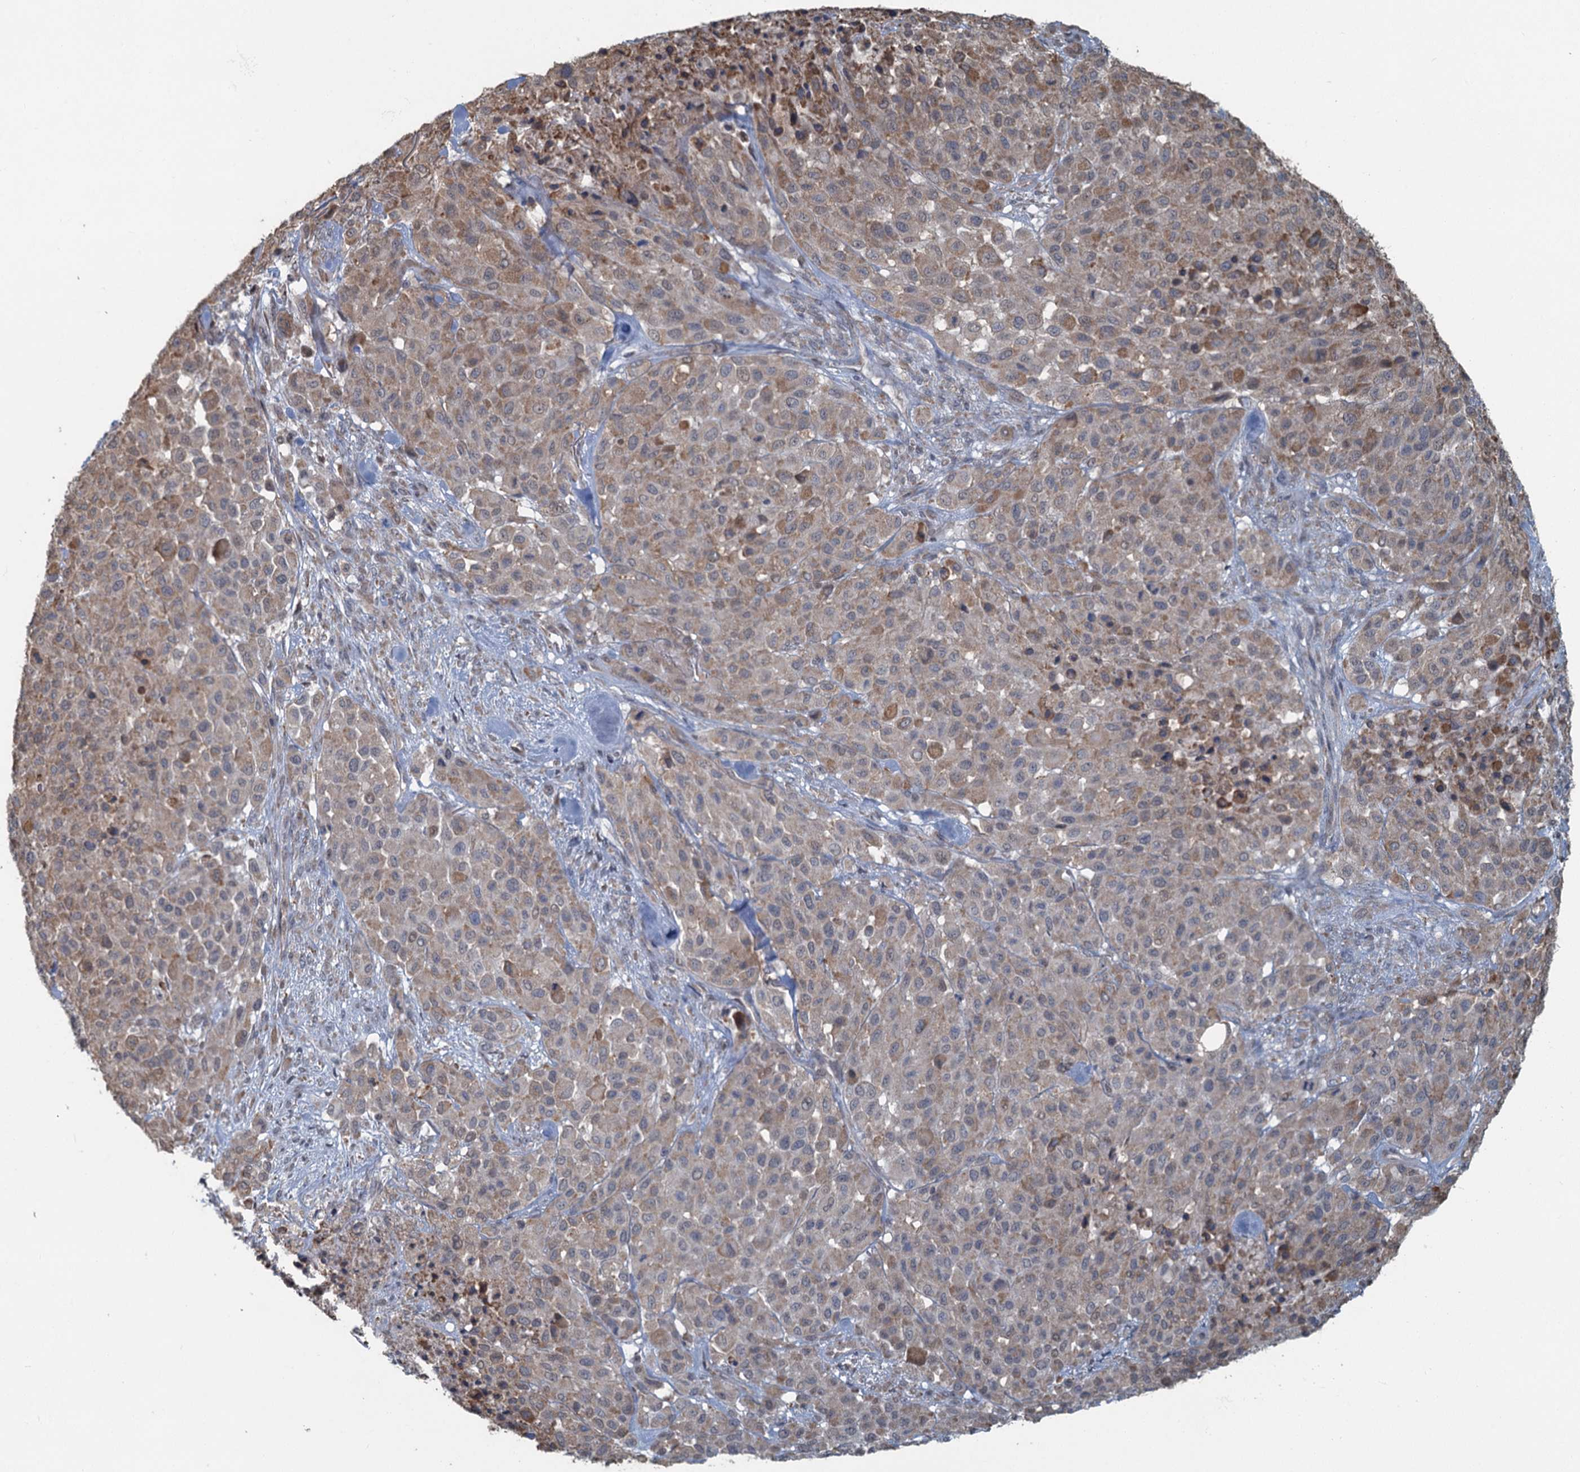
{"staining": {"intensity": "weak", "quantity": "25%-75%", "location": "cytoplasmic/membranous"}, "tissue": "melanoma", "cell_type": "Tumor cells", "image_type": "cancer", "snomed": [{"axis": "morphology", "description": "Malignant melanoma, Metastatic site"}, {"axis": "topography", "description": "Skin"}], "caption": "Brown immunohistochemical staining in human melanoma exhibits weak cytoplasmic/membranous staining in approximately 25%-75% of tumor cells. The staining was performed using DAB (3,3'-diaminobenzidine), with brown indicating positive protein expression. Nuclei are stained blue with hematoxylin.", "gene": "TEX35", "patient": {"sex": "female", "age": 81}}